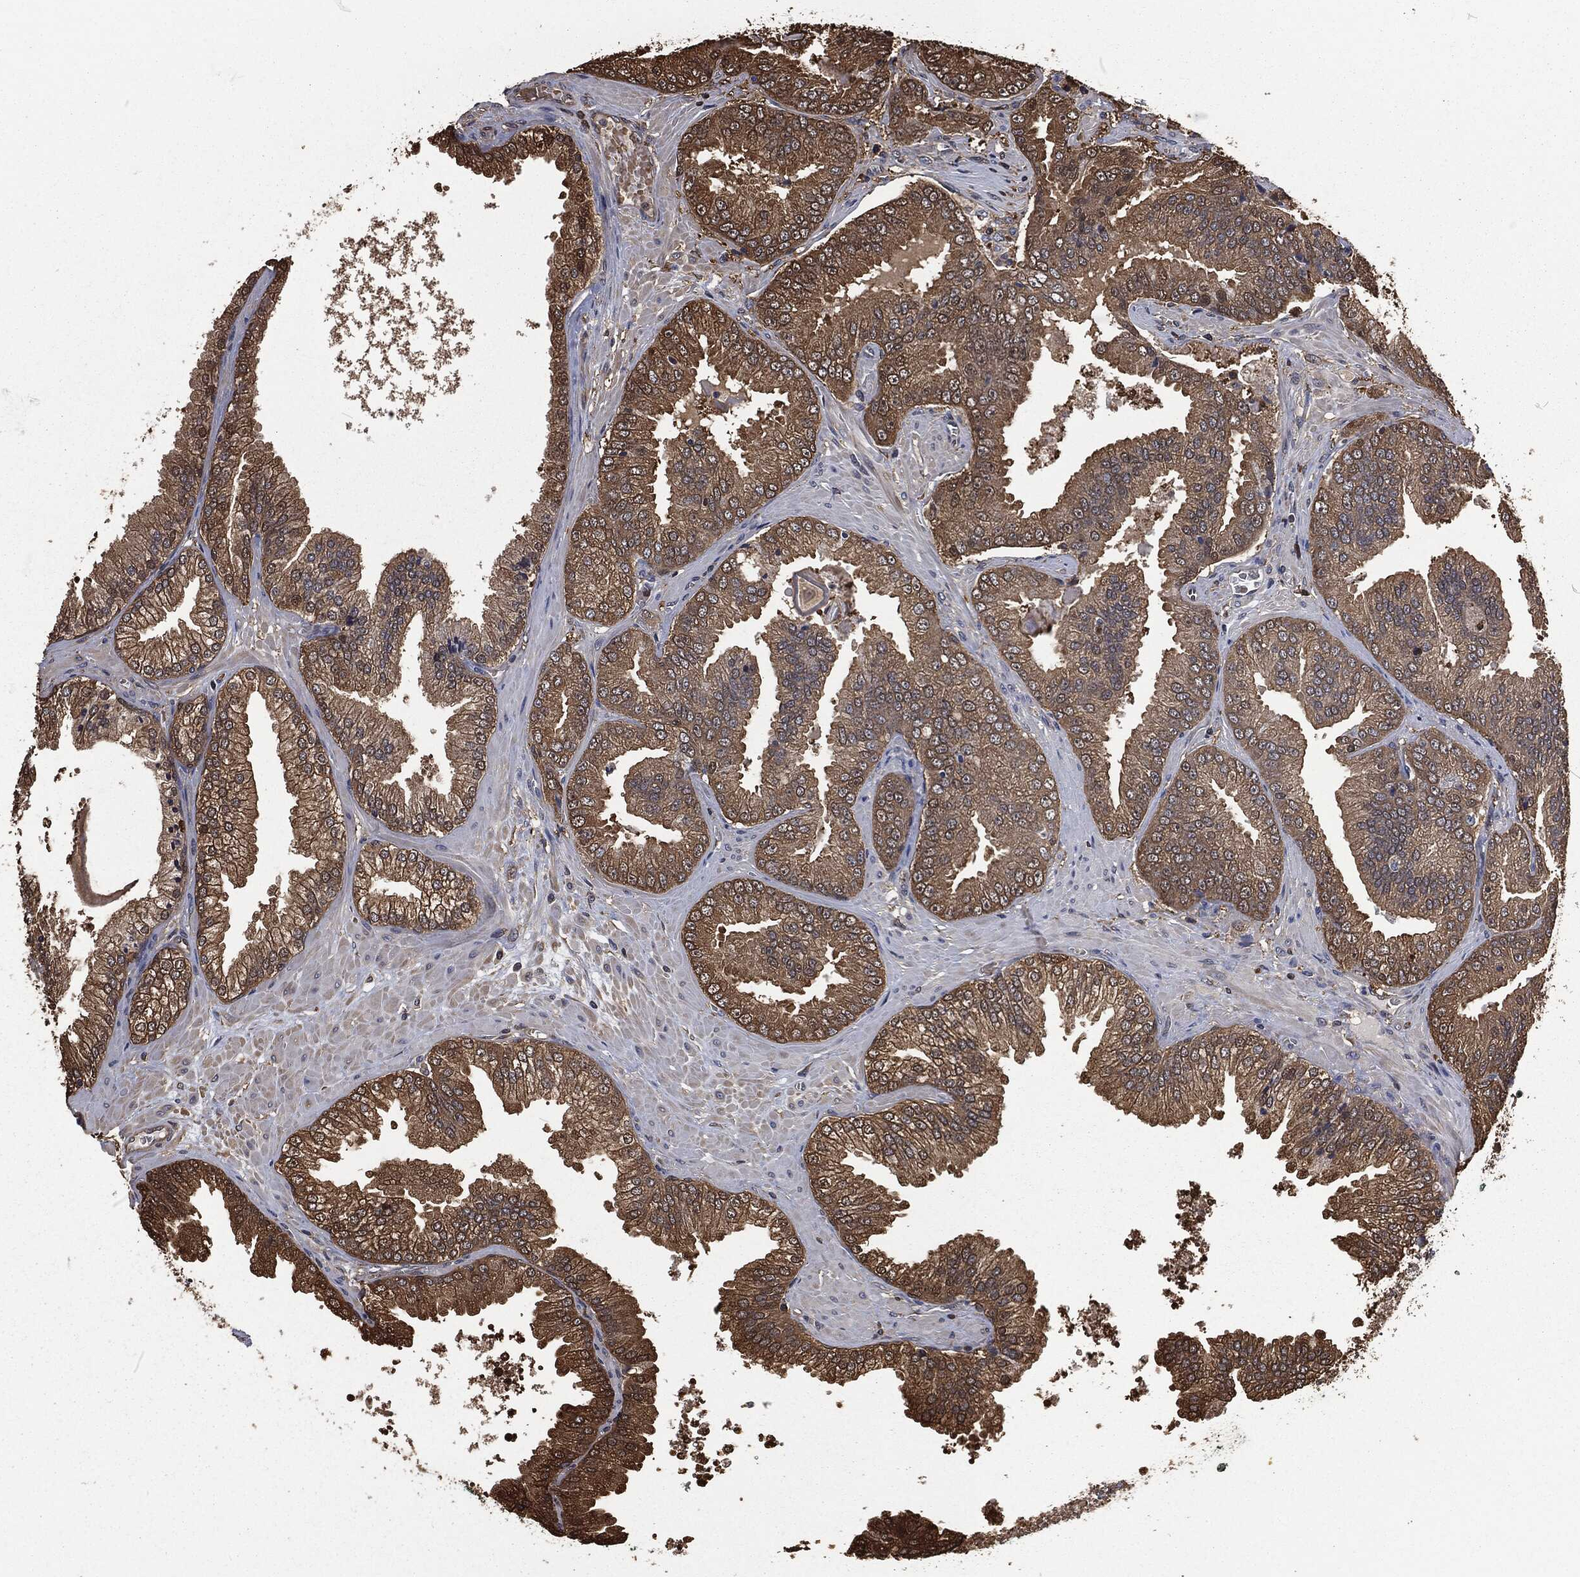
{"staining": {"intensity": "strong", "quantity": ">75%", "location": "cytoplasmic/membranous"}, "tissue": "prostate cancer", "cell_type": "Tumor cells", "image_type": "cancer", "snomed": [{"axis": "morphology", "description": "Adenocarcinoma, Low grade"}, {"axis": "topography", "description": "Prostate"}], "caption": "Immunohistochemical staining of prostate cancer (low-grade adenocarcinoma) displays high levels of strong cytoplasmic/membranous staining in about >75% of tumor cells.", "gene": "PRDX4", "patient": {"sex": "male", "age": 72}}